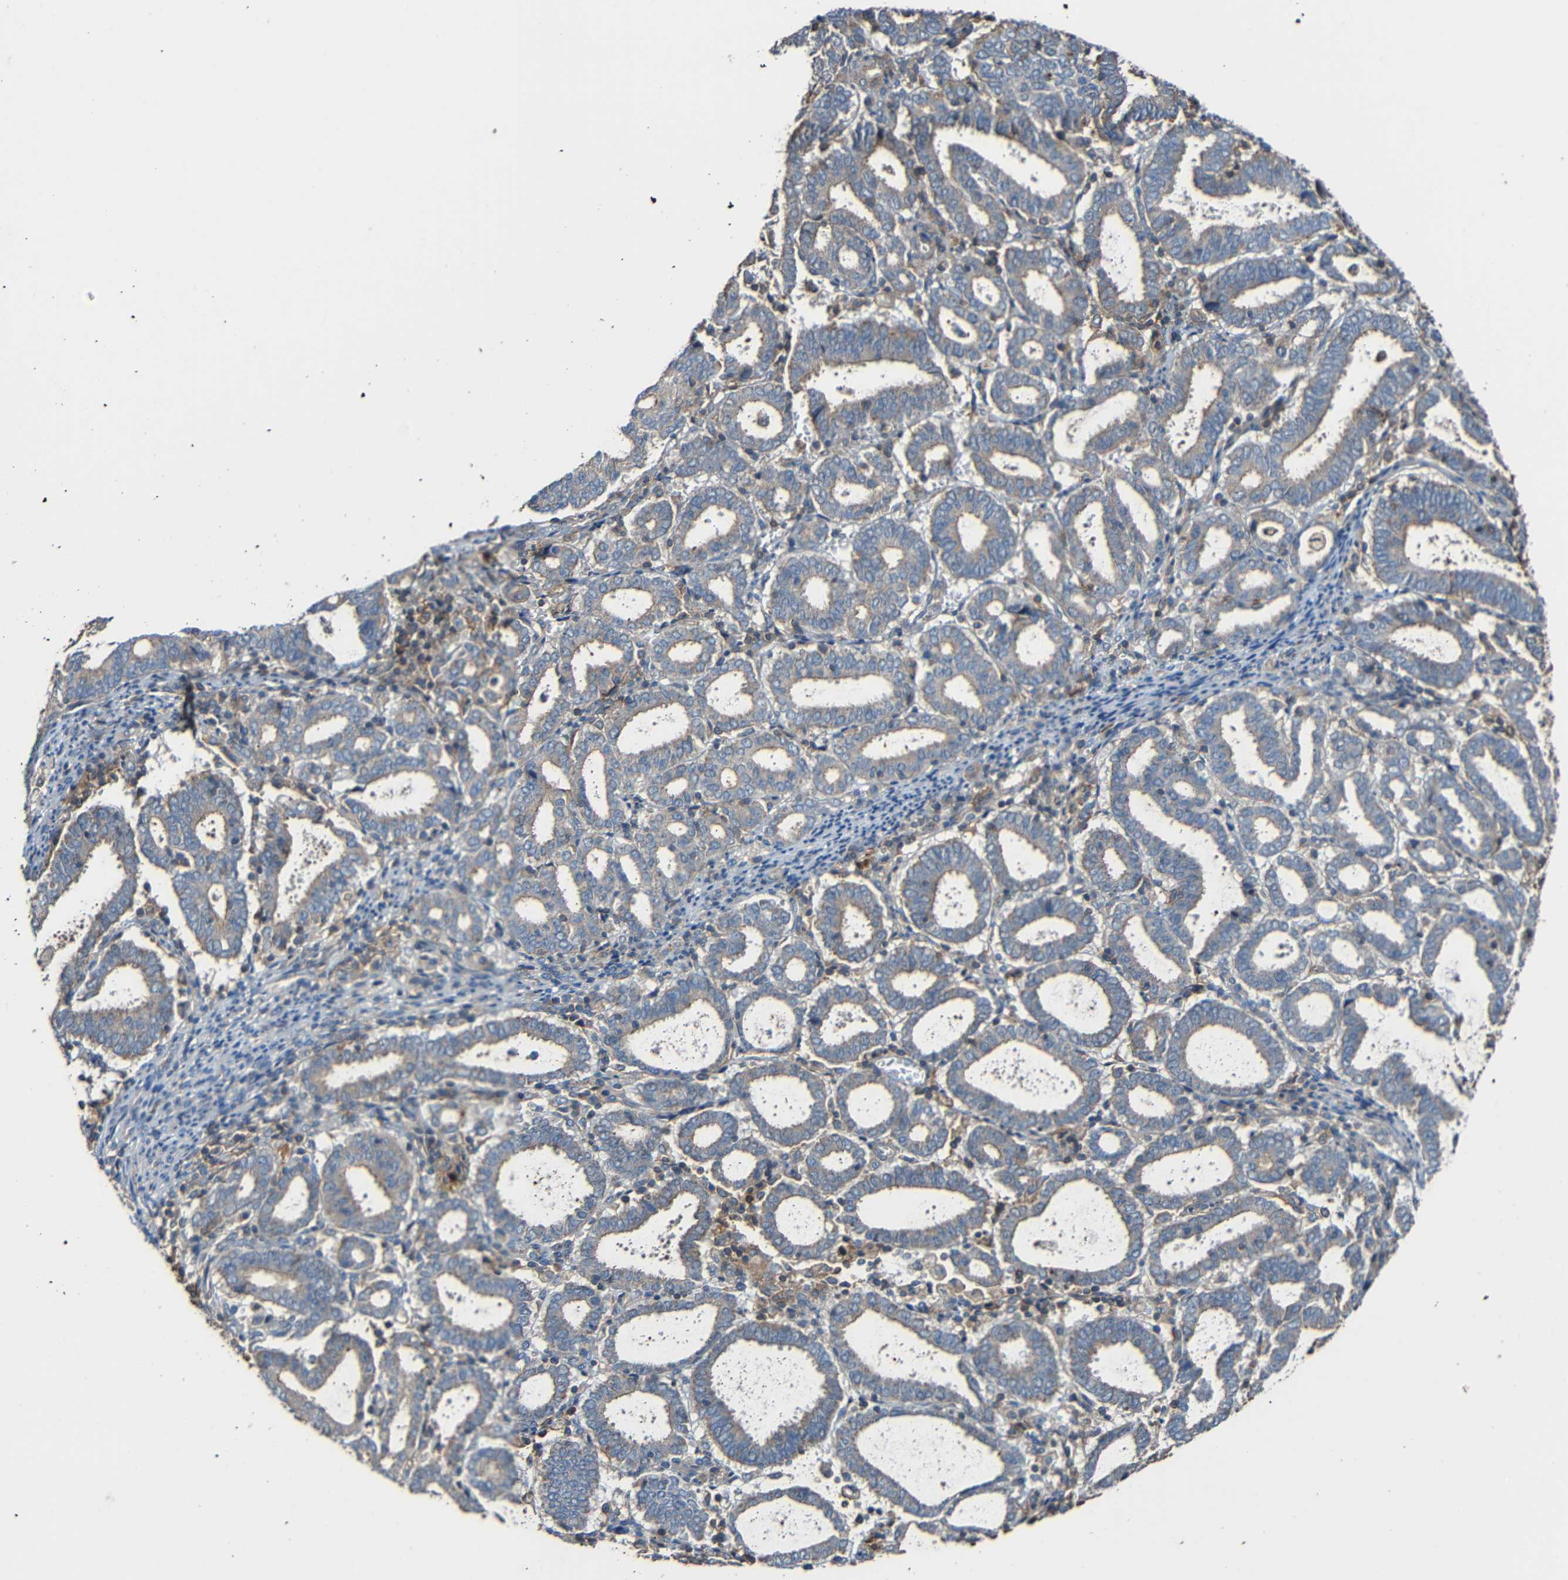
{"staining": {"intensity": "weak", "quantity": "<25%", "location": "cytoplasmic/membranous"}, "tissue": "endometrial cancer", "cell_type": "Tumor cells", "image_type": "cancer", "snomed": [{"axis": "morphology", "description": "Adenocarcinoma, NOS"}, {"axis": "topography", "description": "Uterus"}], "caption": "Endometrial cancer (adenocarcinoma) was stained to show a protein in brown. There is no significant staining in tumor cells.", "gene": "RHOT2", "patient": {"sex": "female", "age": 83}}